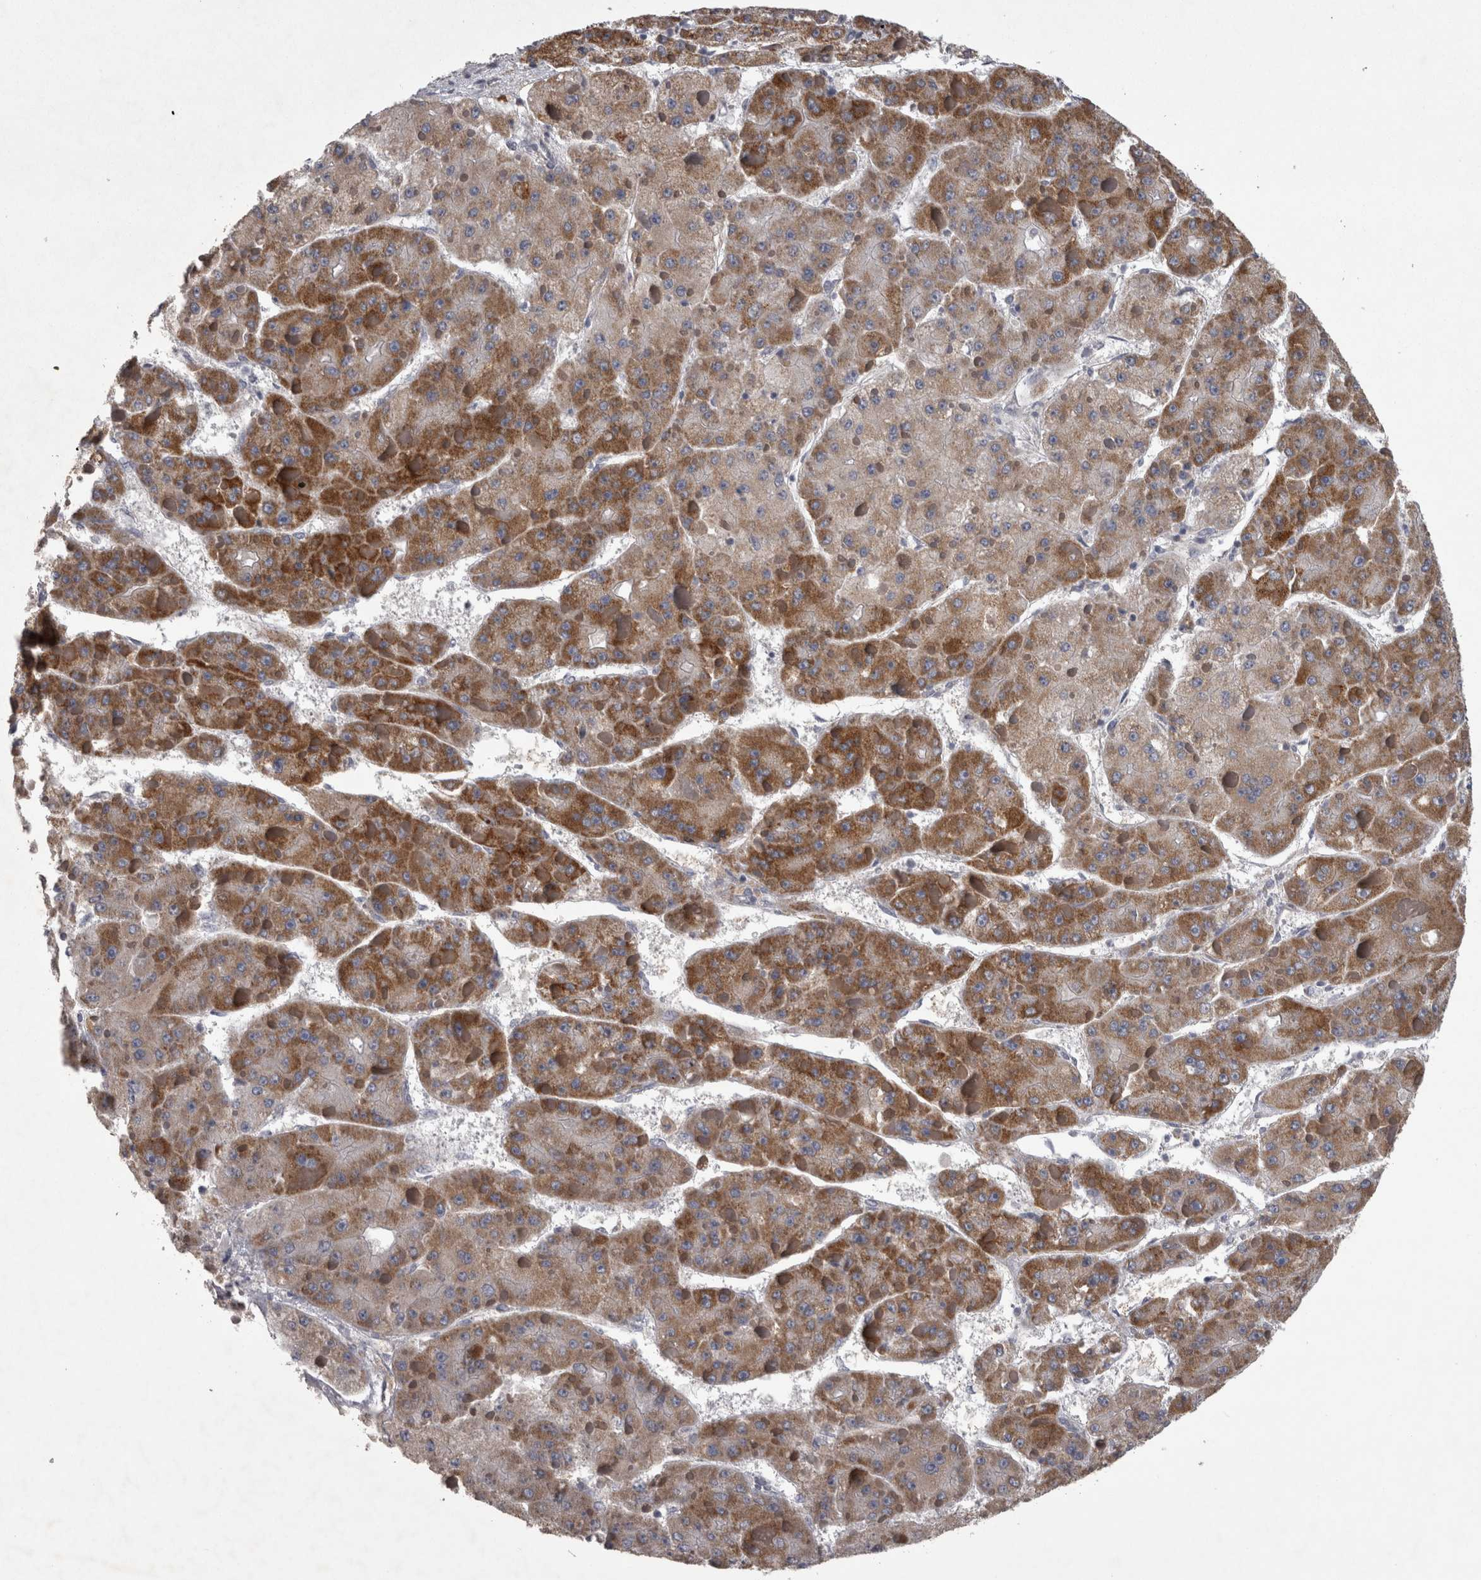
{"staining": {"intensity": "moderate", "quantity": ">75%", "location": "cytoplasmic/membranous"}, "tissue": "liver cancer", "cell_type": "Tumor cells", "image_type": "cancer", "snomed": [{"axis": "morphology", "description": "Carcinoma, Hepatocellular, NOS"}, {"axis": "topography", "description": "Liver"}], "caption": "Protein analysis of liver cancer tissue demonstrates moderate cytoplasmic/membranous expression in about >75% of tumor cells.", "gene": "DBT", "patient": {"sex": "female", "age": 73}}